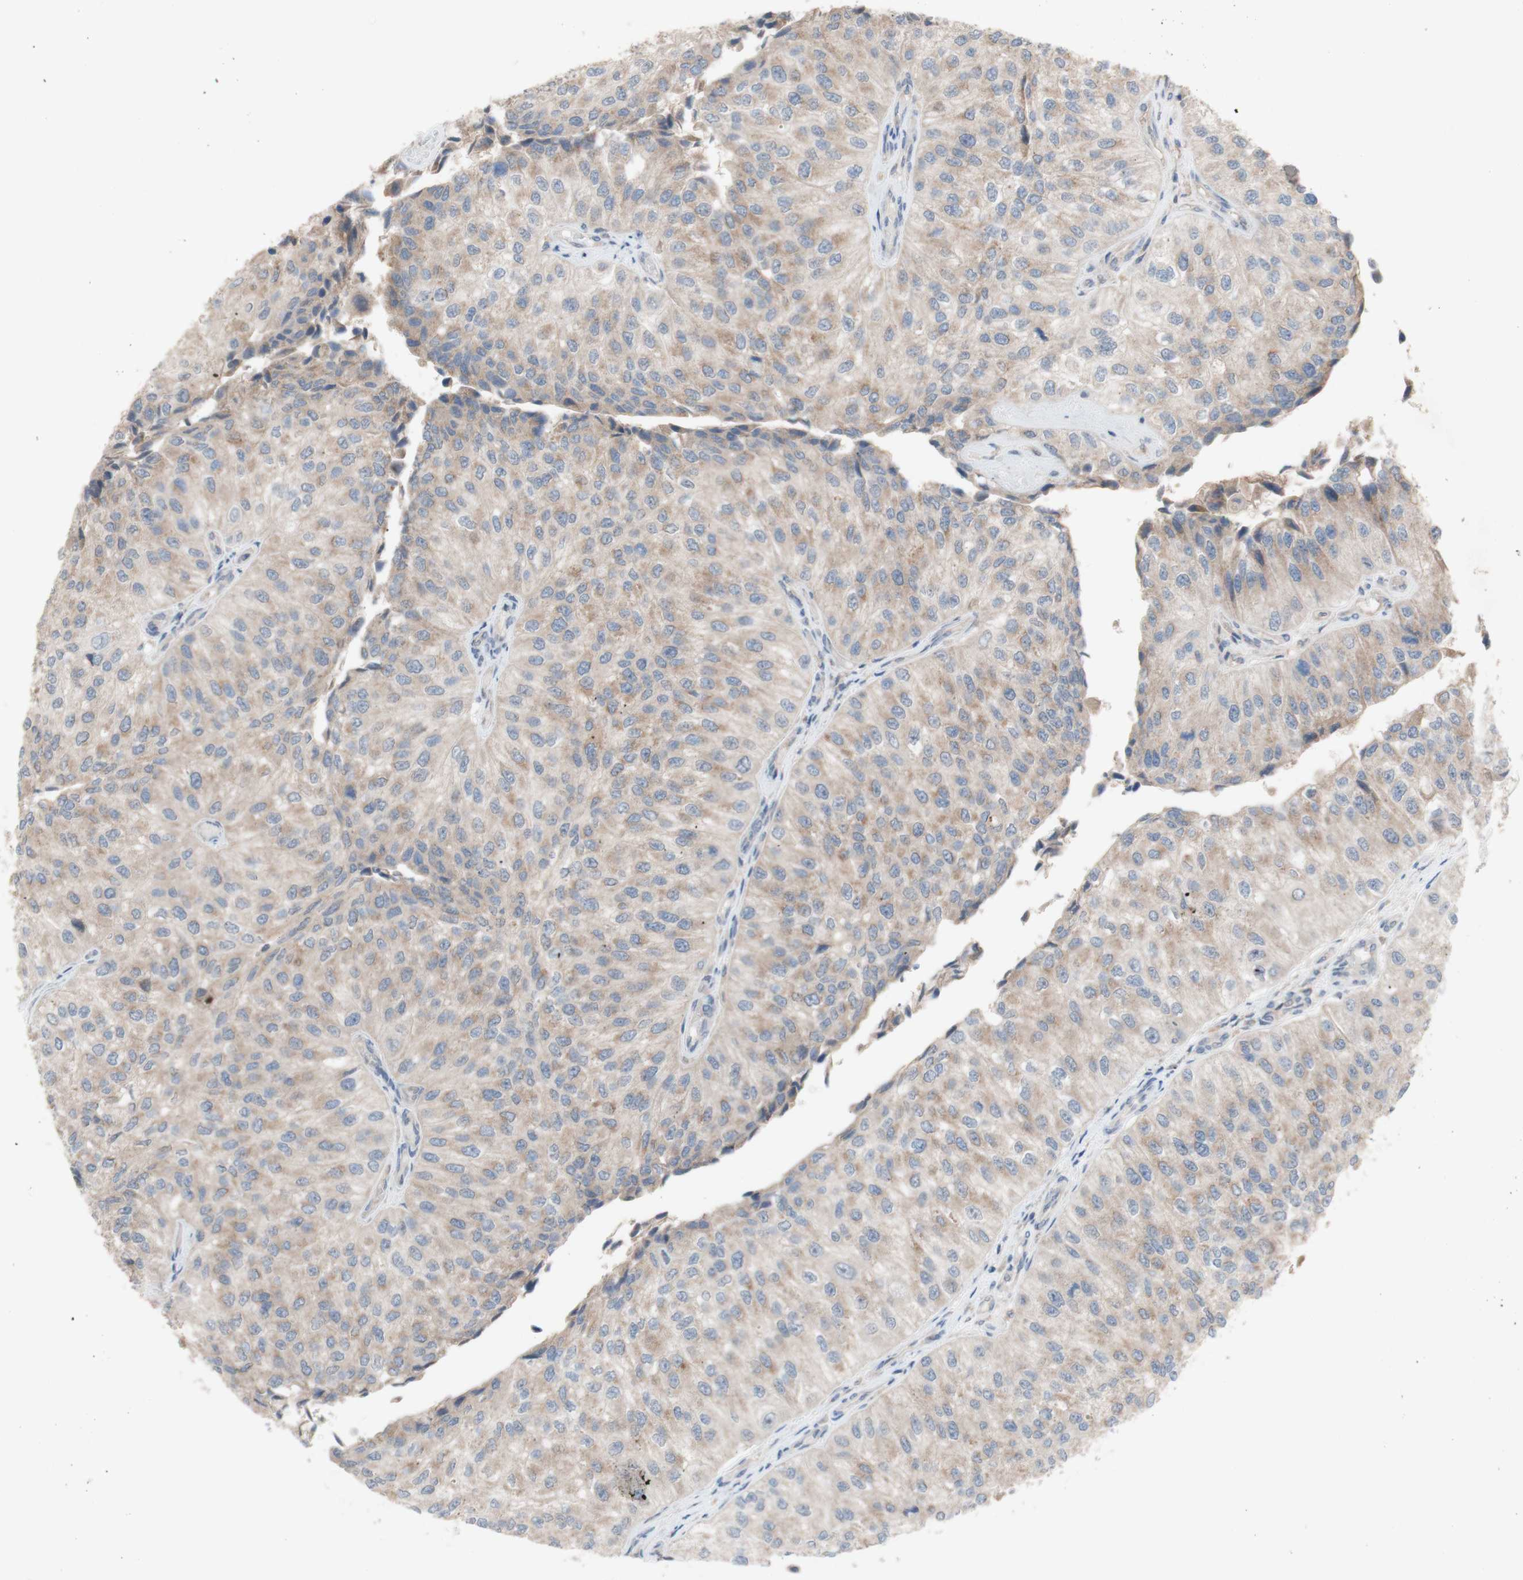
{"staining": {"intensity": "moderate", "quantity": "25%-75%", "location": "cytoplasmic/membranous"}, "tissue": "urothelial cancer", "cell_type": "Tumor cells", "image_type": "cancer", "snomed": [{"axis": "morphology", "description": "Urothelial carcinoma, High grade"}, {"axis": "topography", "description": "Kidney"}, {"axis": "topography", "description": "Urinary bladder"}], "caption": "High-magnification brightfield microscopy of high-grade urothelial carcinoma stained with DAB (brown) and counterstained with hematoxylin (blue). tumor cells exhibit moderate cytoplasmic/membranous positivity is appreciated in approximately25%-75% of cells. (DAB IHC with brightfield microscopy, high magnification).", "gene": "PEX2", "patient": {"sex": "male", "age": 77}}